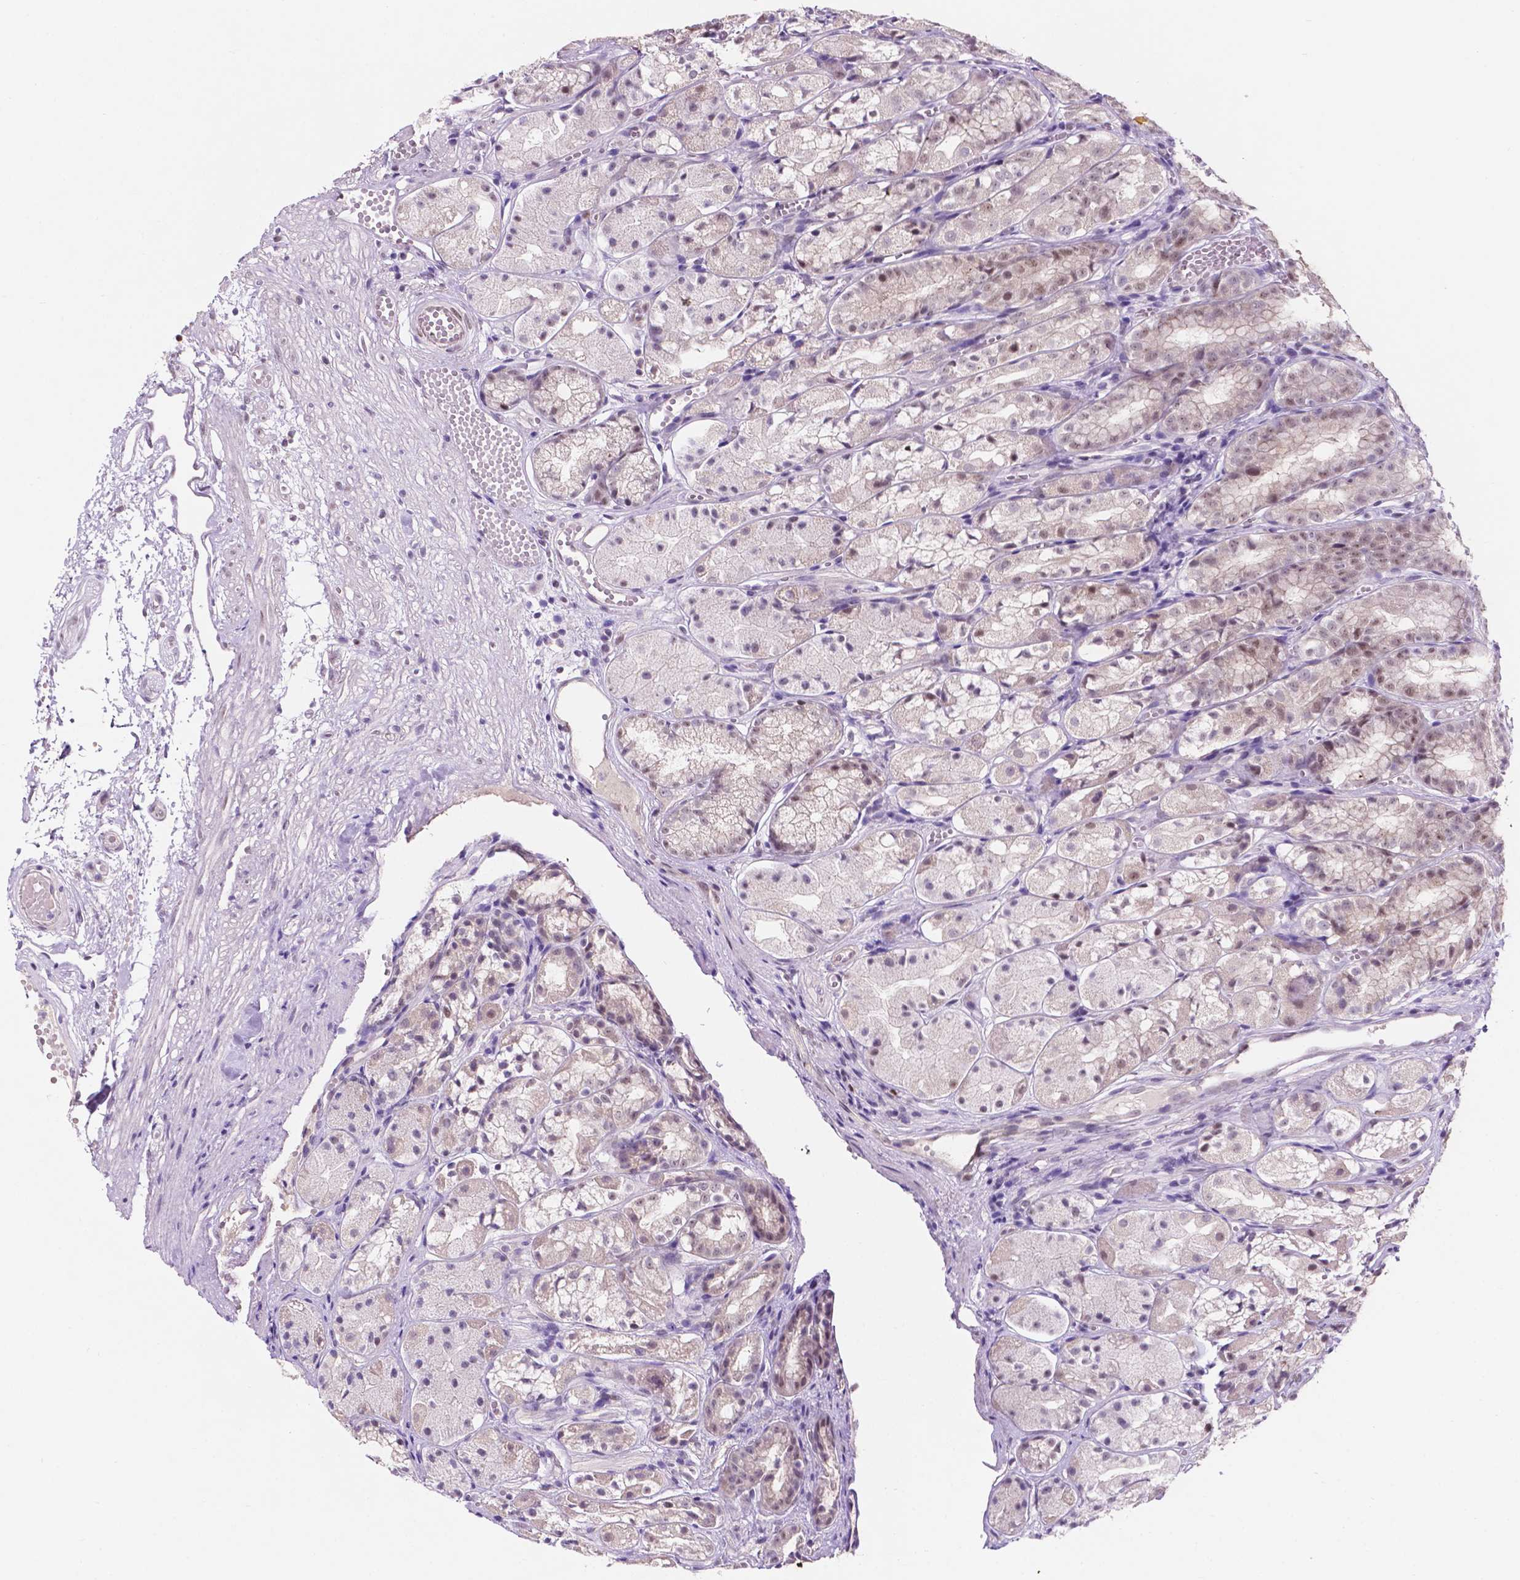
{"staining": {"intensity": "weak", "quantity": "25%-75%", "location": "nuclear"}, "tissue": "stomach", "cell_type": "Glandular cells", "image_type": "normal", "snomed": [{"axis": "morphology", "description": "Normal tissue, NOS"}, {"axis": "topography", "description": "Stomach"}], "caption": "A low amount of weak nuclear expression is present in about 25%-75% of glandular cells in unremarkable stomach.", "gene": "FAM50B", "patient": {"sex": "male", "age": 70}}